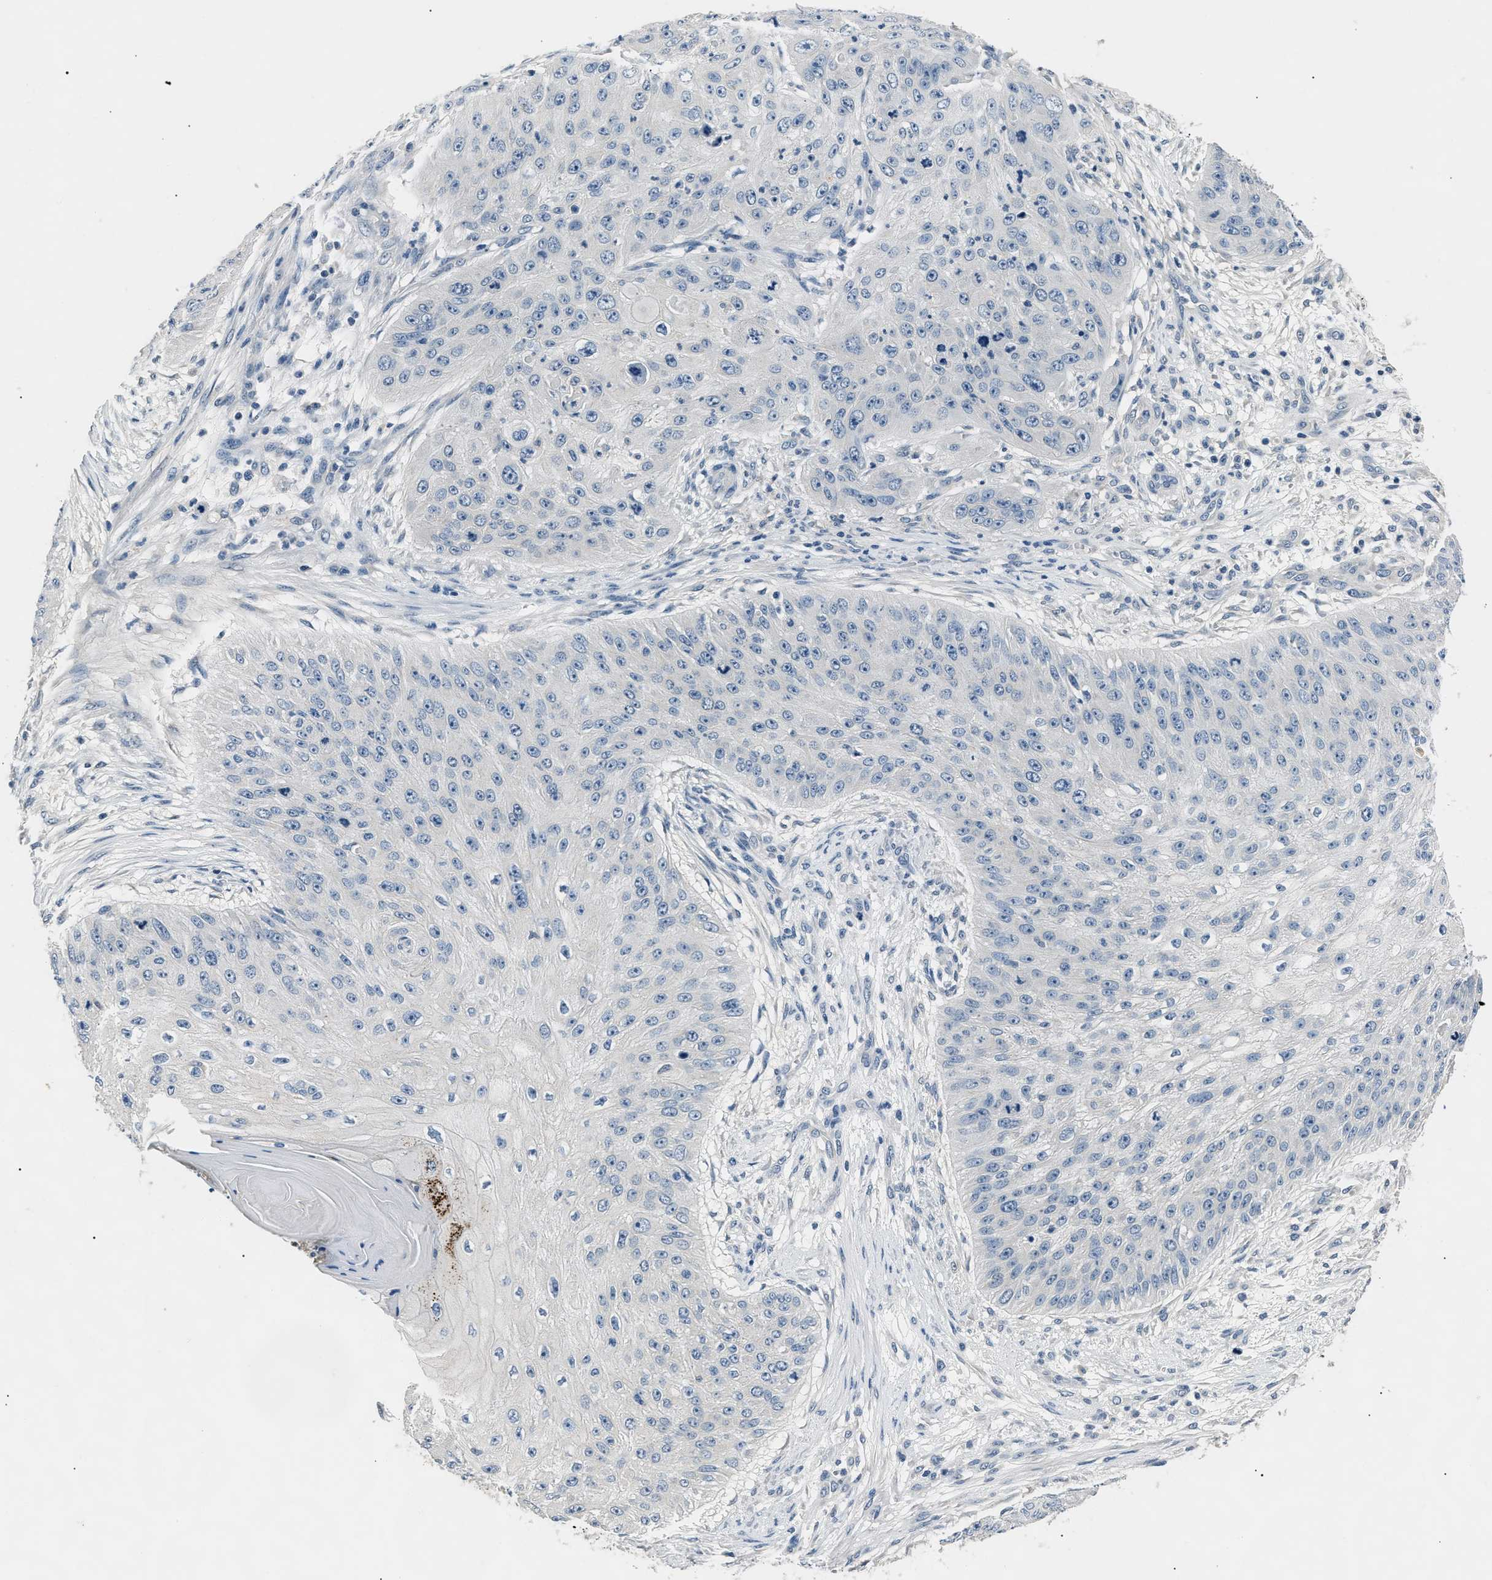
{"staining": {"intensity": "negative", "quantity": "none", "location": "none"}, "tissue": "skin cancer", "cell_type": "Tumor cells", "image_type": "cancer", "snomed": [{"axis": "morphology", "description": "Squamous cell carcinoma, NOS"}, {"axis": "topography", "description": "Skin"}], "caption": "DAB immunohistochemical staining of skin cancer shows no significant expression in tumor cells.", "gene": "INHA", "patient": {"sex": "female", "age": 80}}